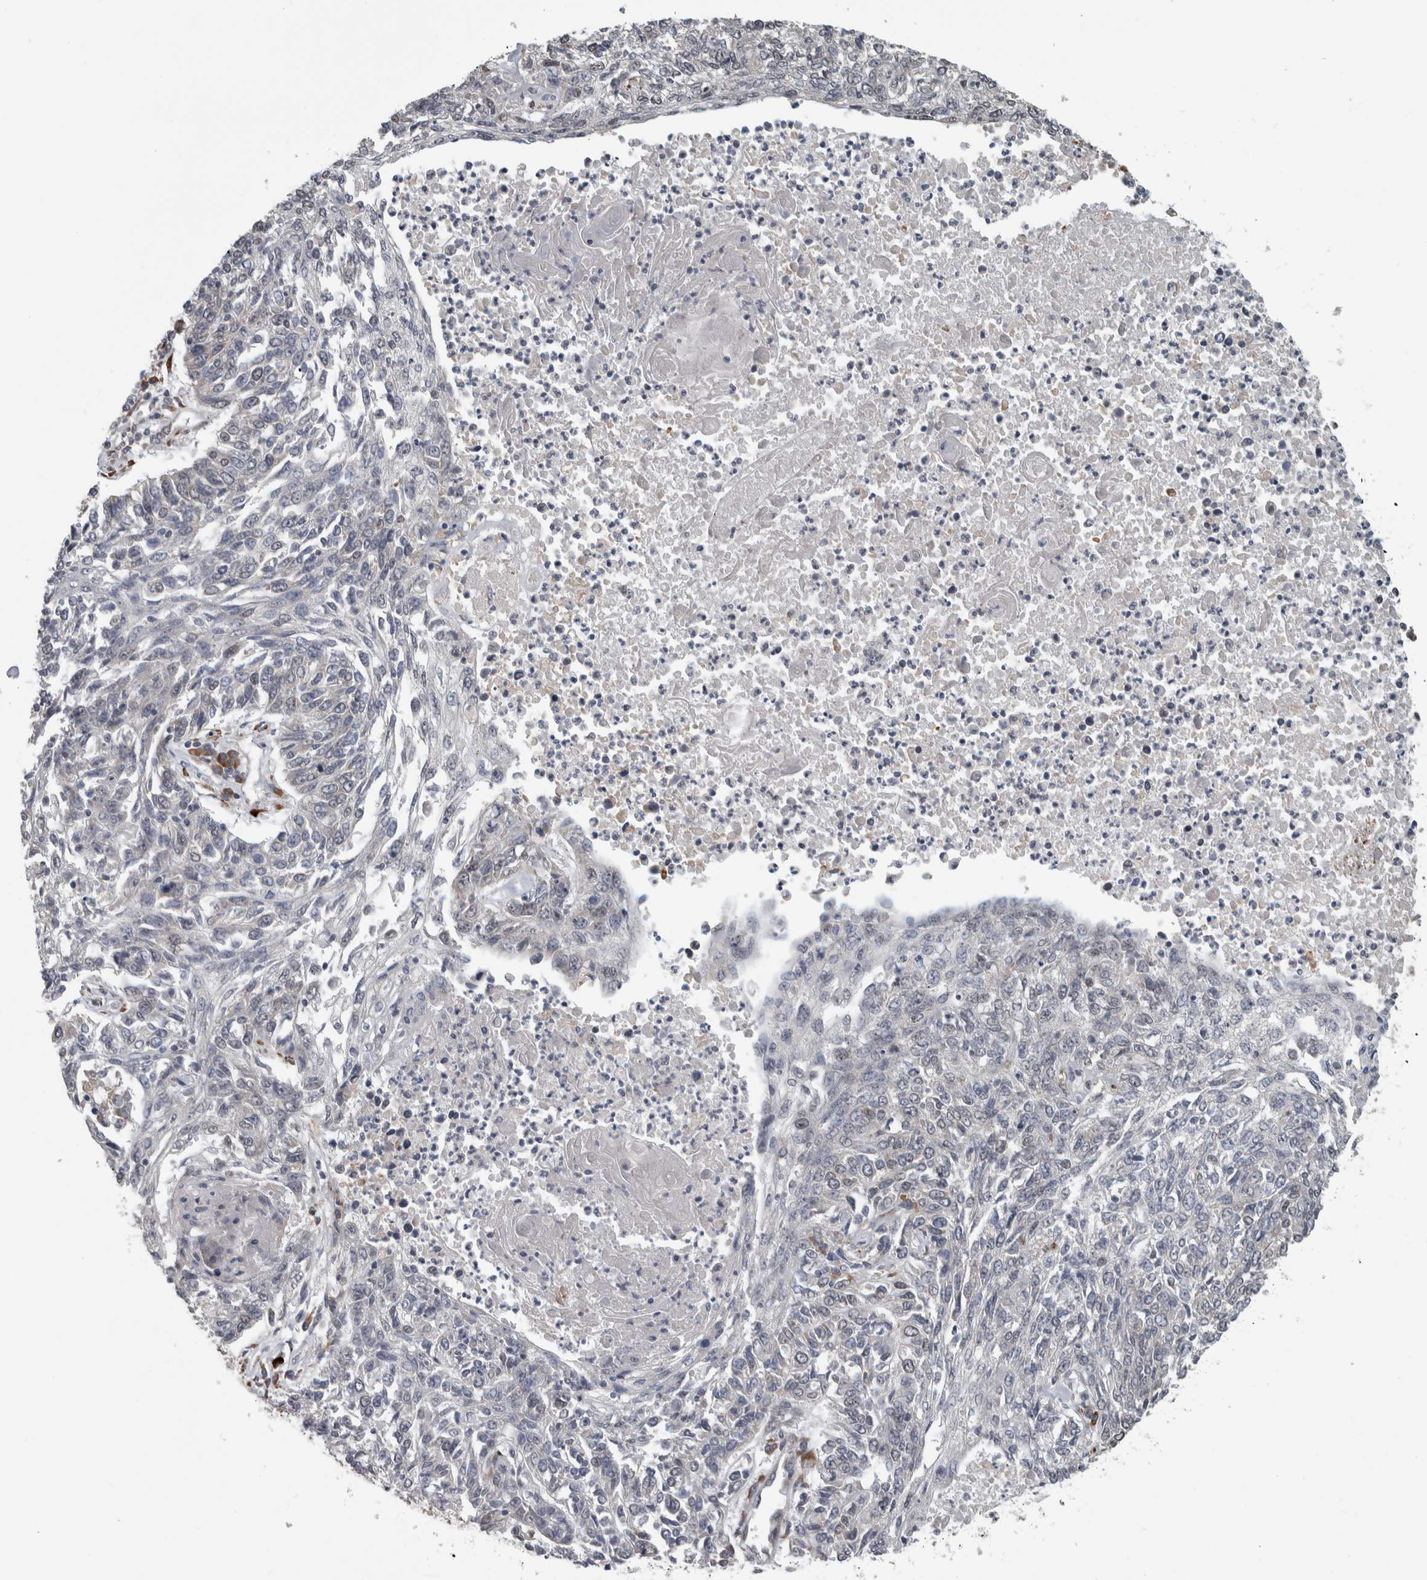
{"staining": {"intensity": "negative", "quantity": "none", "location": "none"}, "tissue": "lung cancer", "cell_type": "Tumor cells", "image_type": "cancer", "snomed": [{"axis": "morphology", "description": "Normal tissue, NOS"}, {"axis": "morphology", "description": "Squamous cell carcinoma, NOS"}, {"axis": "topography", "description": "Cartilage tissue"}, {"axis": "topography", "description": "Bronchus"}, {"axis": "topography", "description": "Lung"}], "caption": "IHC micrograph of neoplastic tissue: lung squamous cell carcinoma stained with DAB shows no significant protein positivity in tumor cells.", "gene": "DDX42", "patient": {"sex": "female", "age": 49}}